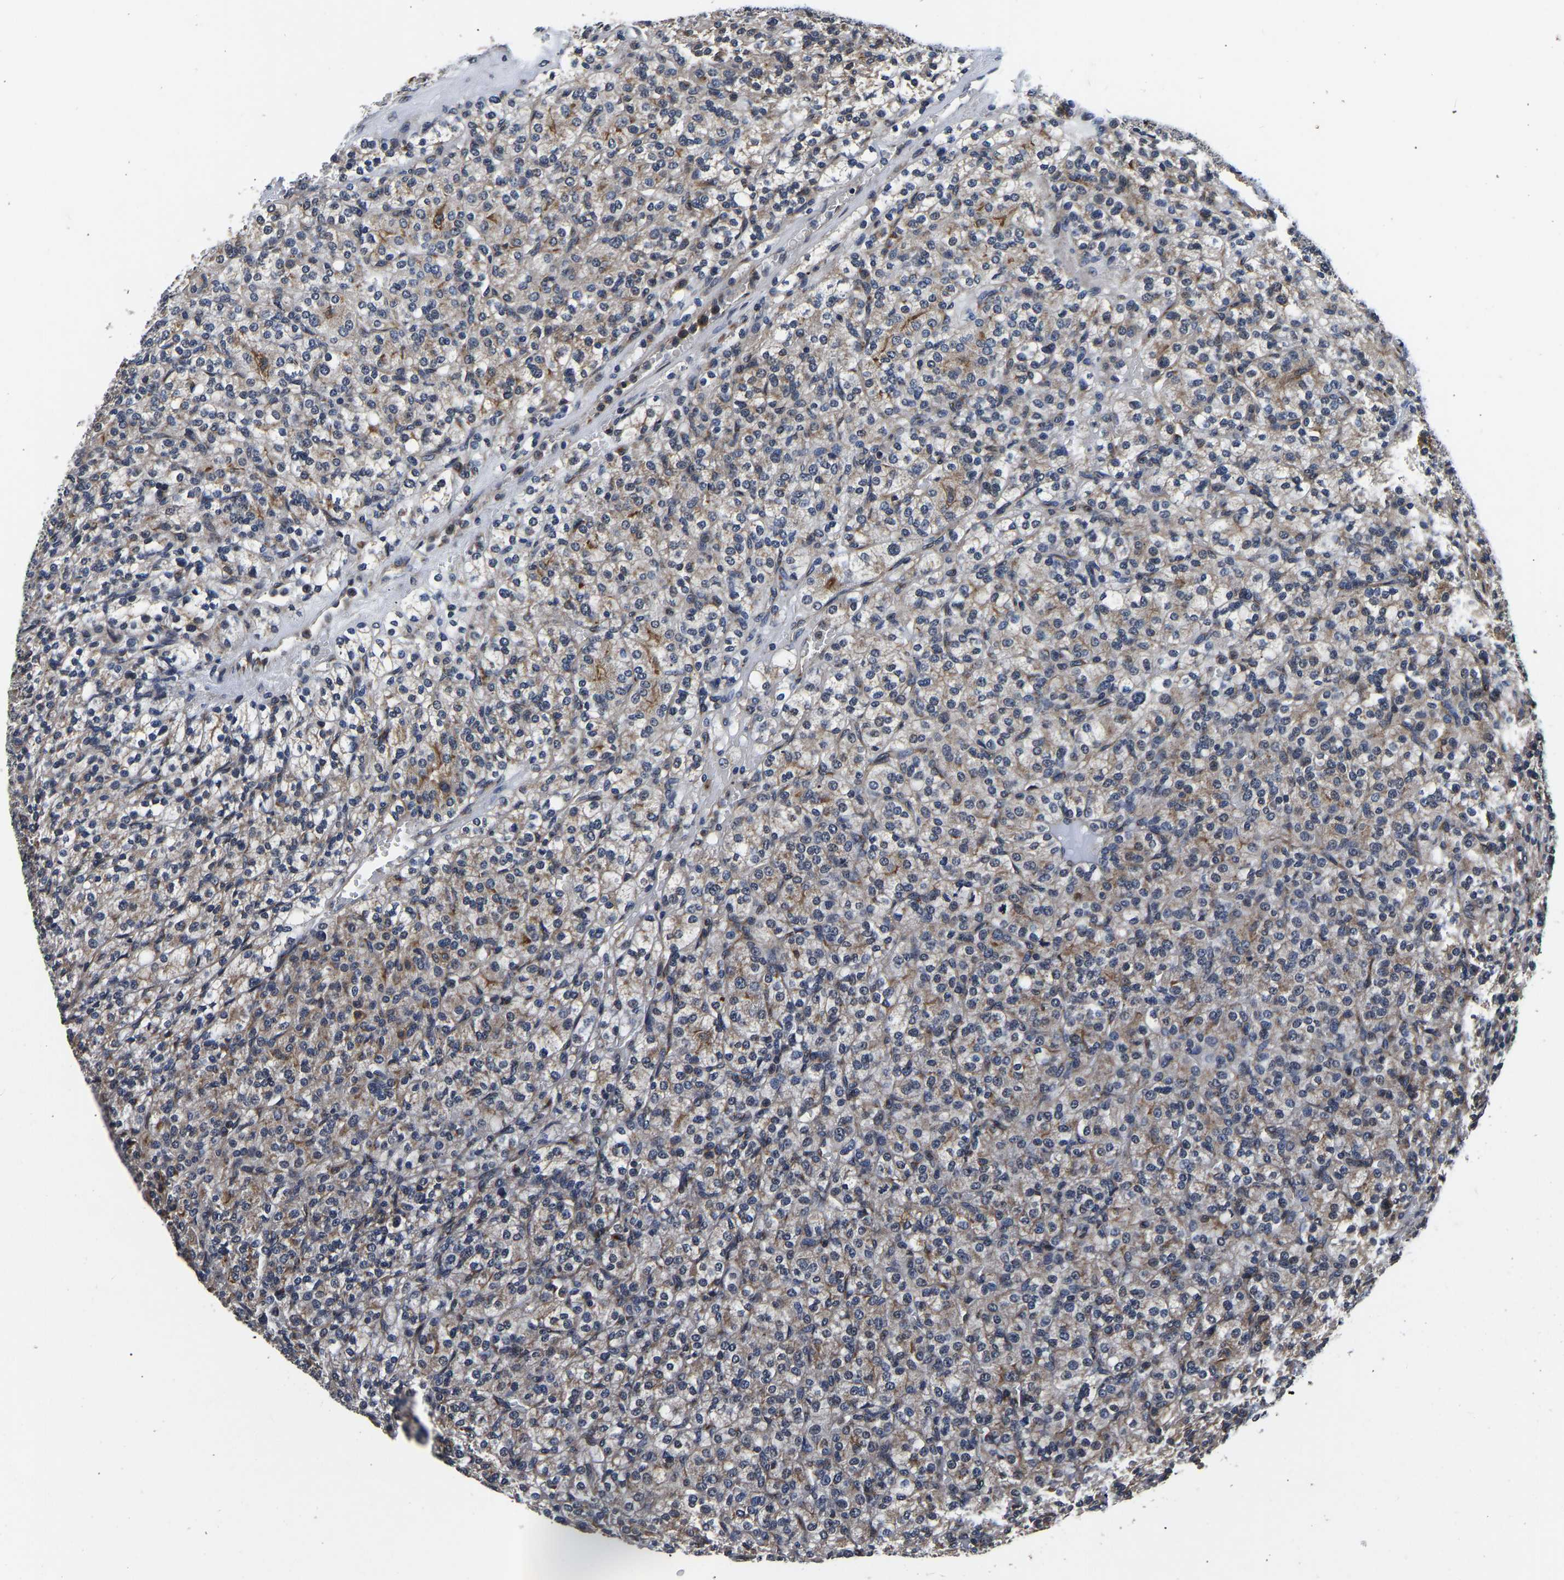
{"staining": {"intensity": "moderate", "quantity": ">75%", "location": "cytoplasmic/membranous"}, "tissue": "renal cancer", "cell_type": "Tumor cells", "image_type": "cancer", "snomed": [{"axis": "morphology", "description": "Adenocarcinoma, NOS"}, {"axis": "topography", "description": "Kidney"}], "caption": "Immunohistochemical staining of human renal cancer displays medium levels of moderate cytoplasmic/membranous expression in about >75% of tumor cells.", "gene": "RABAC1", "patient": {"sex": "male", "age": 77}}